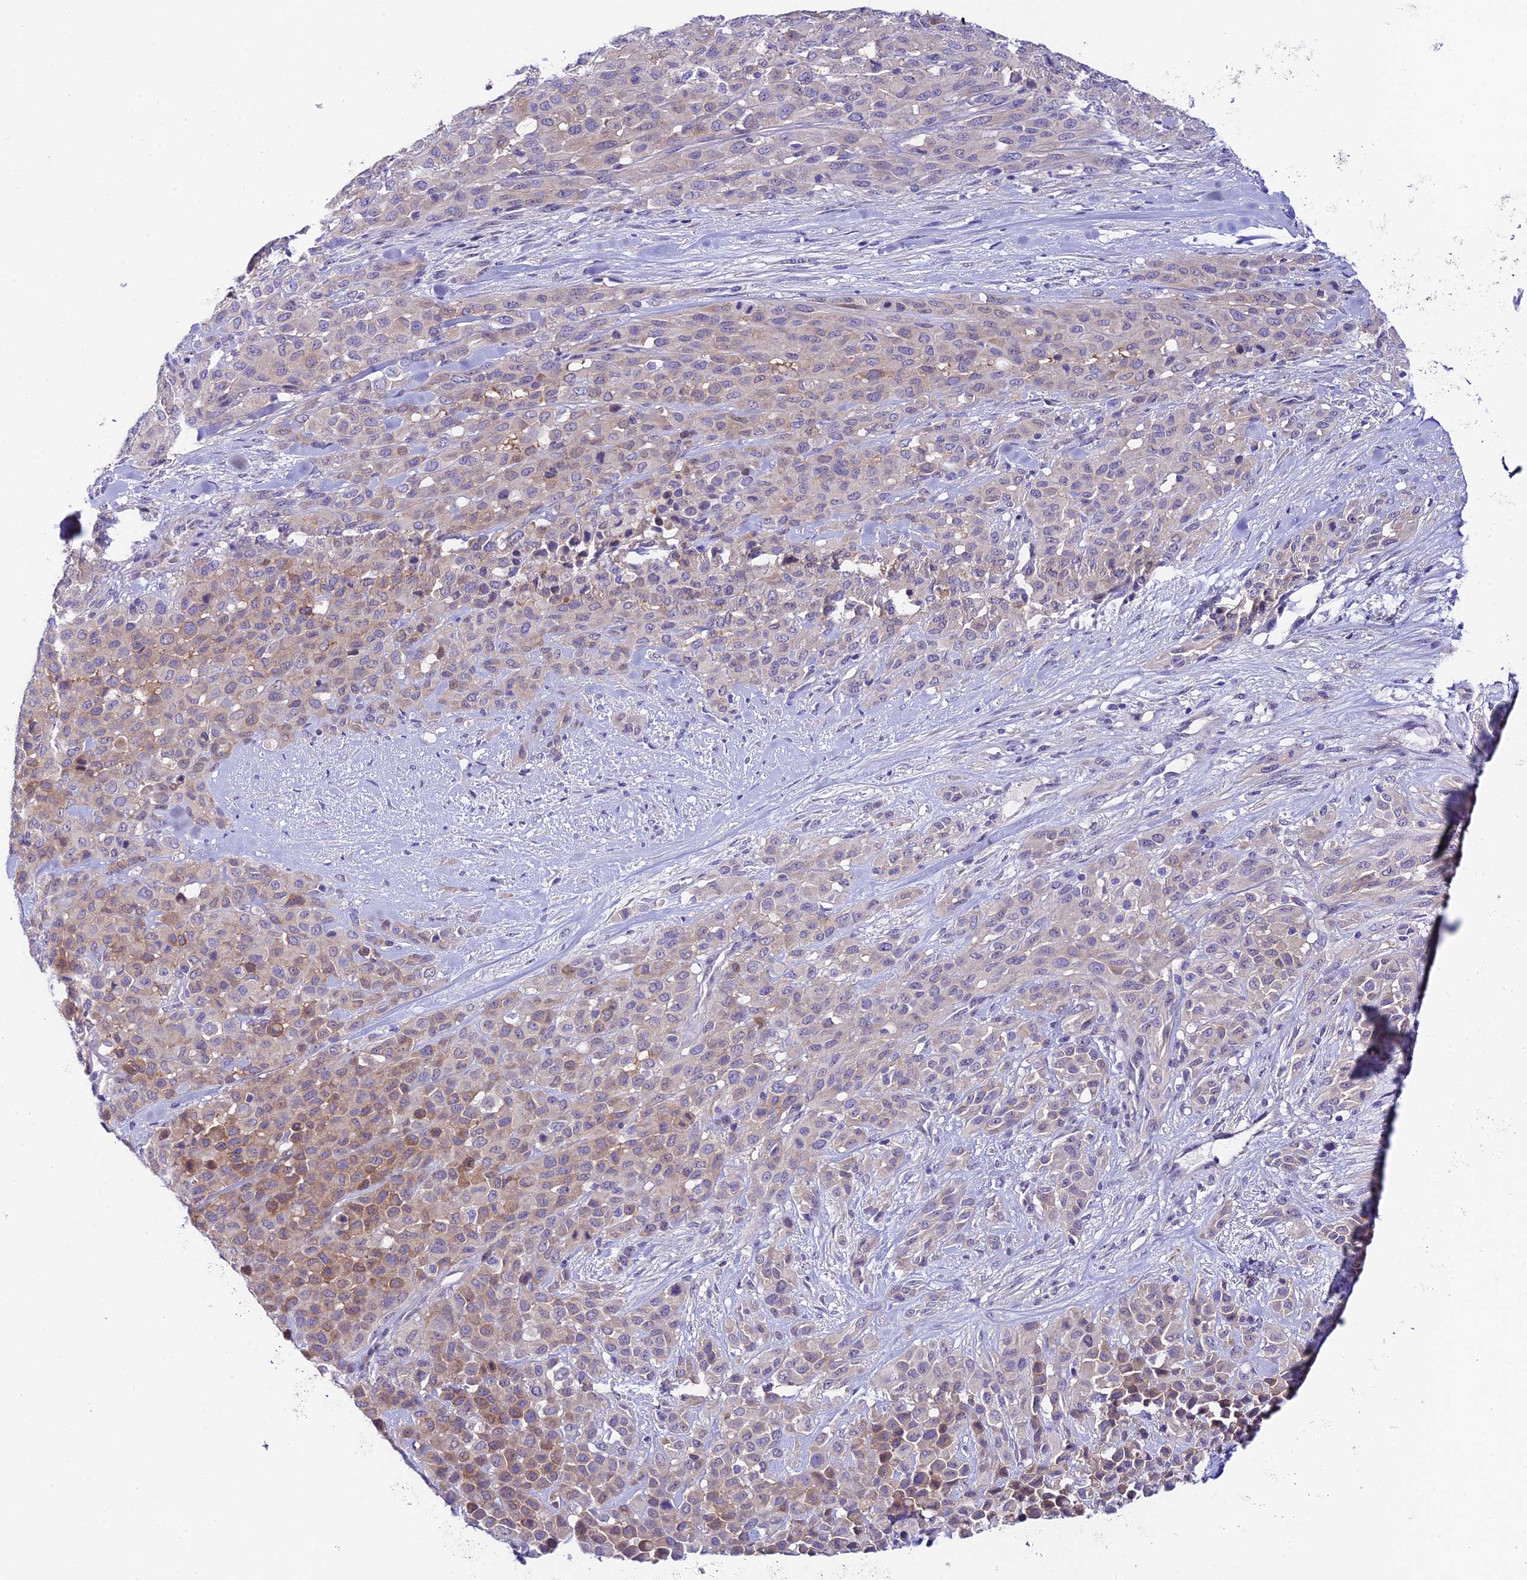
{"staining": {"intensity": "weak", "quantity": "25%-75%", "location": "cytoplasmic/membranous"}, "tissue": "melanoma", "cell_type": "Tumor cells", "image_type": "cancer", "snomed": [{"axis": "morphology", "description": "Malignant melanoma, Metastatic site"}, {"axis": "topography", "description": "Skin"}], "caption": "DAB (3,3'-diaminobenzidine) immunohistochemical staining of human malignant melanoma (metastatic site) exhibits weak cytoplasmic/membranous protein positivity in about 25%-75% of tumor cells.", "gene": "DUSP29", "patient": {"sex": "female", "age": 81}}